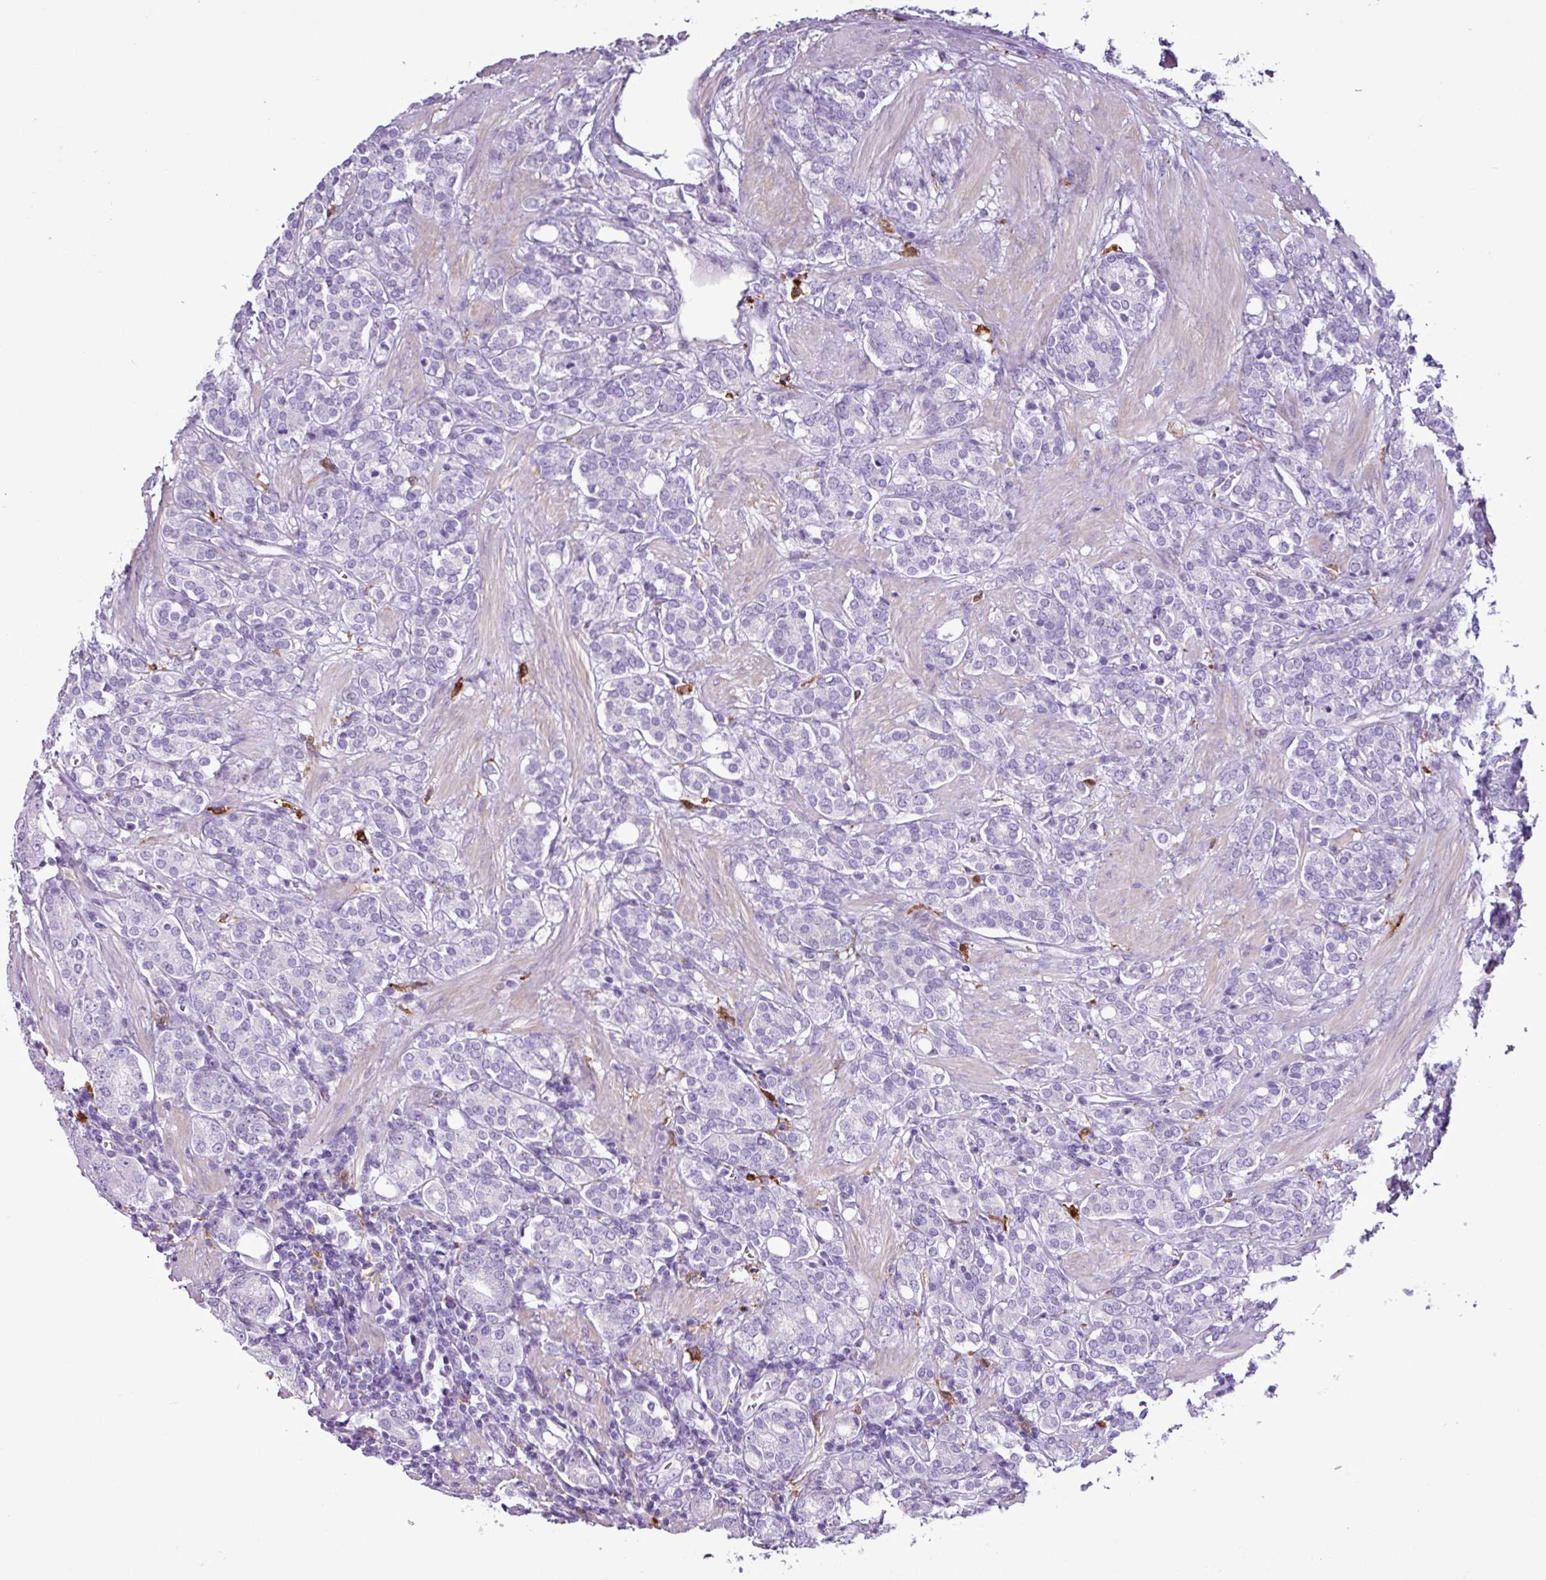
{"staining": {"intensity": "negative", "quantity": "none", "location": "none"}, "tissue": "prostate cancer", "cell_type": "Tumor cells", "image_type": "cancer", "snomed": [{"axis": "morphology", "description": "Adenocarcinoma, High grade"}, {"axis": "topography", "description": "Prostate"}], "caption": "The IHC image has no significant staining in tumor cells of prostate high-grade adenocarcinoma tissue.", "gene": "TMEM200C", "patient": {"sex": "male", "age": 62}}